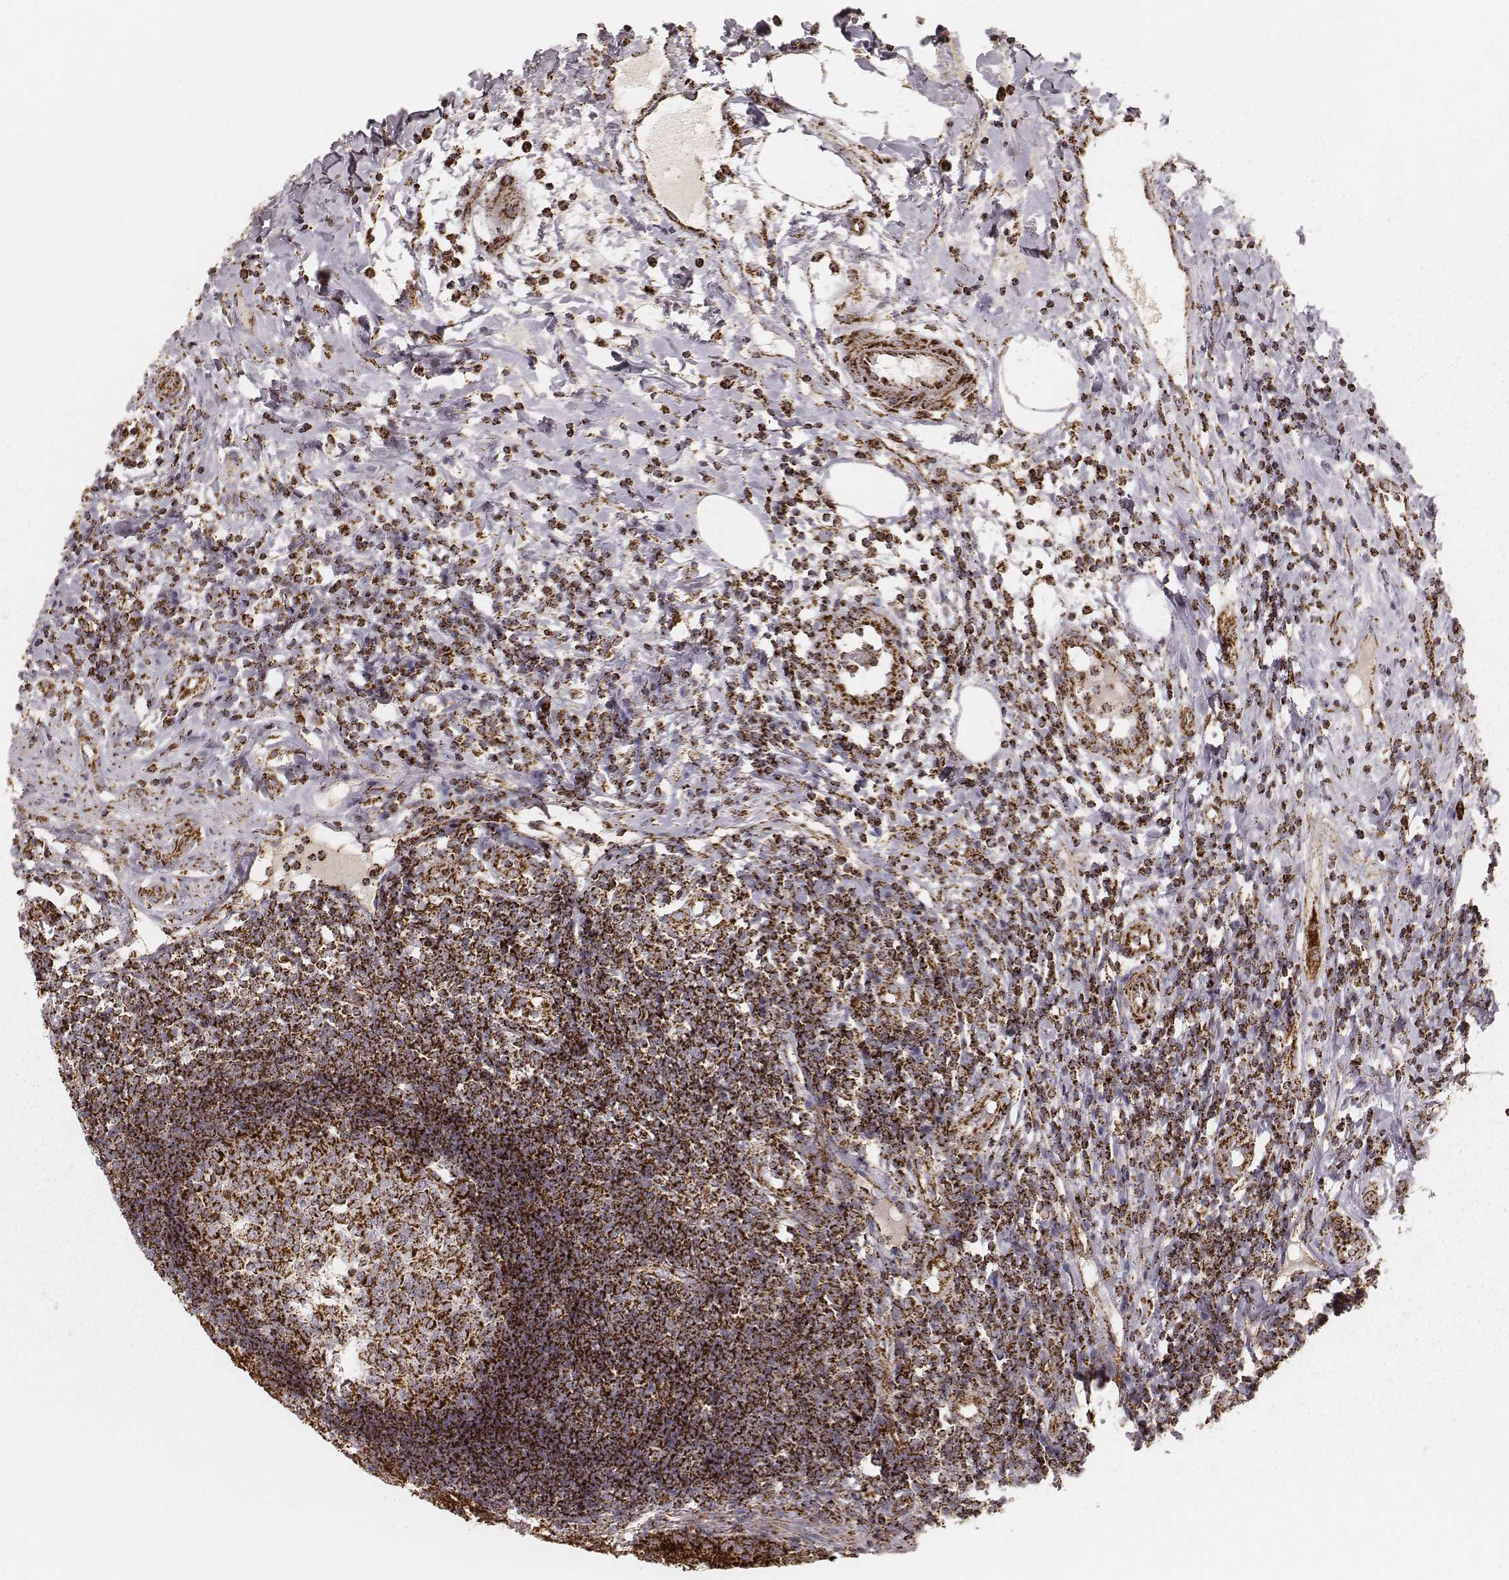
{"staining": {"intensity": "strong", "quantity": ">75%", "location": "cytoplasmic/membranous"}, "tissue": "appendix", "cell_type": "Glandular cells", "image_type": "normal", "snomed": [{"axis": "morphology", "description": "Normal tissue, NOS"}, {"axis": "morphology", "description": "Inflammation, NOS"}, {"axis": "topography", "description": "Appendix"}], "caption": "Unremarkable appendix displays strong cytoplasmic/membranous staining in about >75% of glandular cells, visualized by immunohistochemistry.", "gene": "CS", "patient": {"sex": "male", "age": 16}}